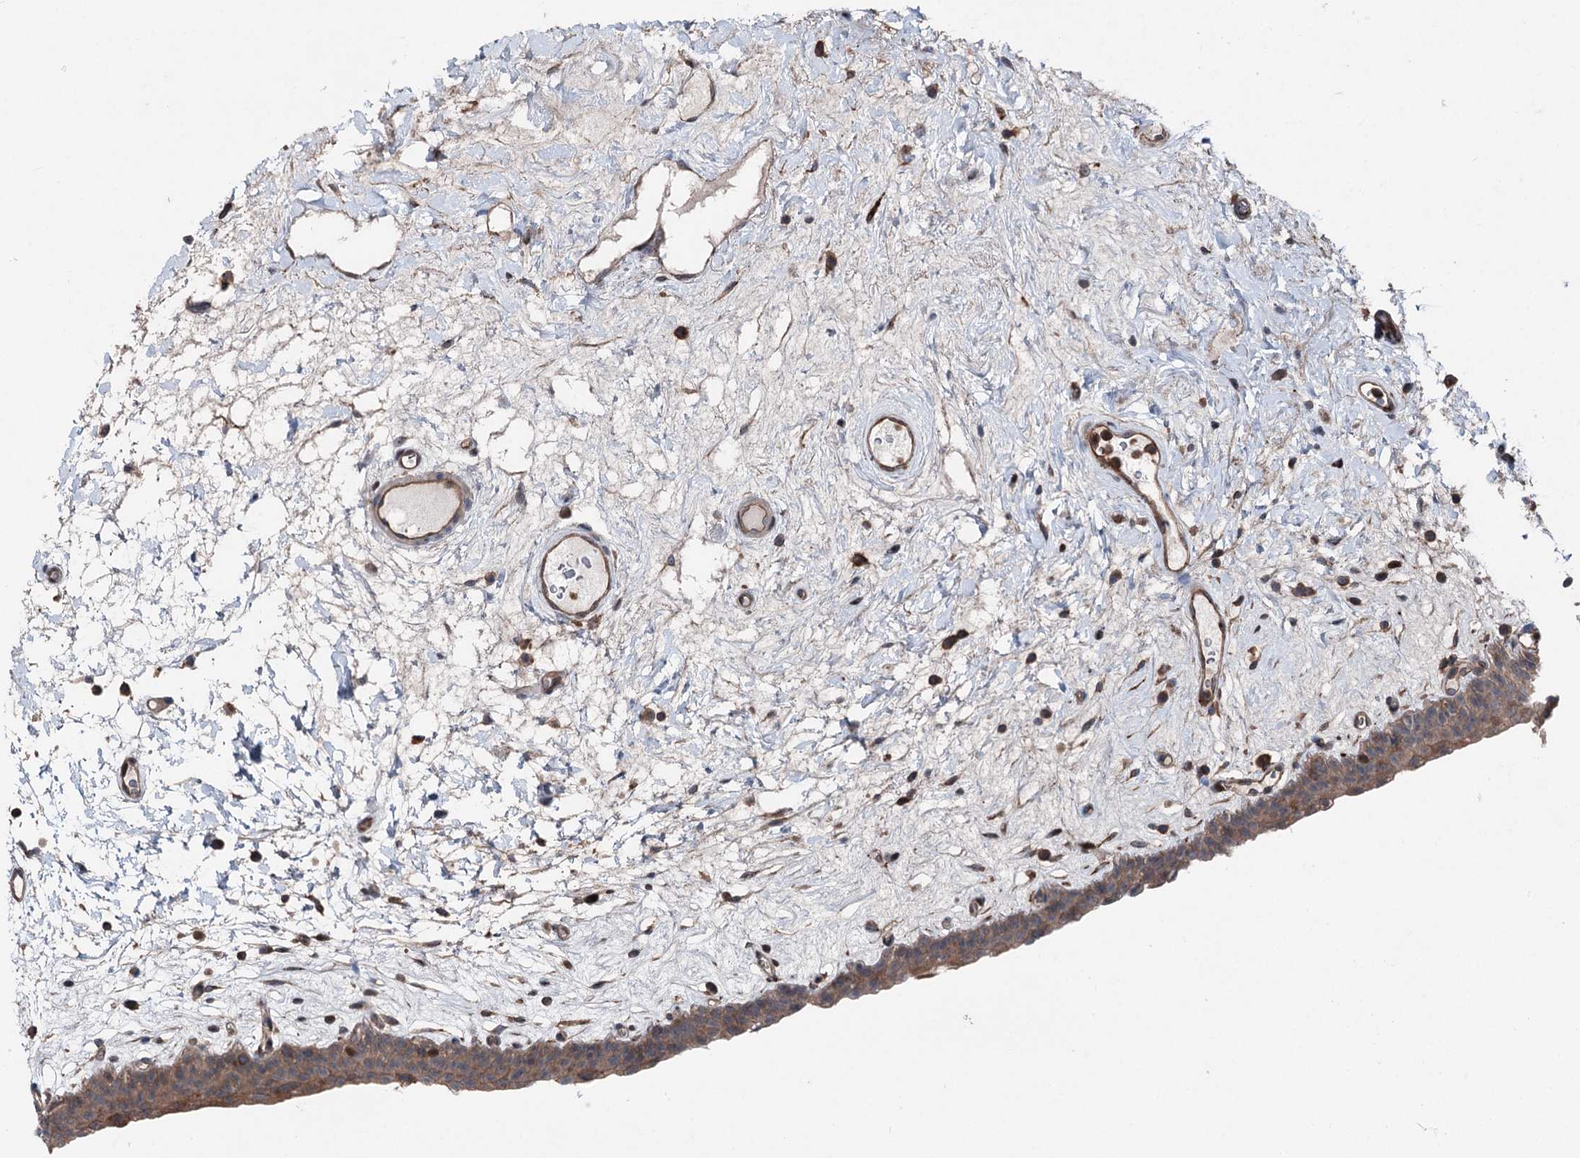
{"staining": {"intensity": "moderate", "quantity": ">75%", "location": "cytoplasmic/membranous"}, "tissue": "urinary bladder", "cell_type": "Urothelial cells", "image_type": "normal", "snomed": [{"axis": "morphology", "description": "Normal tissue, NOS"}, {"axis": "topography", "description": "Urinary bladder"}], "caption": "DAB (3,3'-diaminobenzidine) immunohistochemical staining of unremarkable urinary bladder reveals moderate cytoplasmic/membranous protein staining in approximately >75% of urothelial cells. Ihc stains the protein of interest in brown and the nuclei are stained blue.", "gene": "DDIAS", "patient": {"sex": "male", "age": 83}}